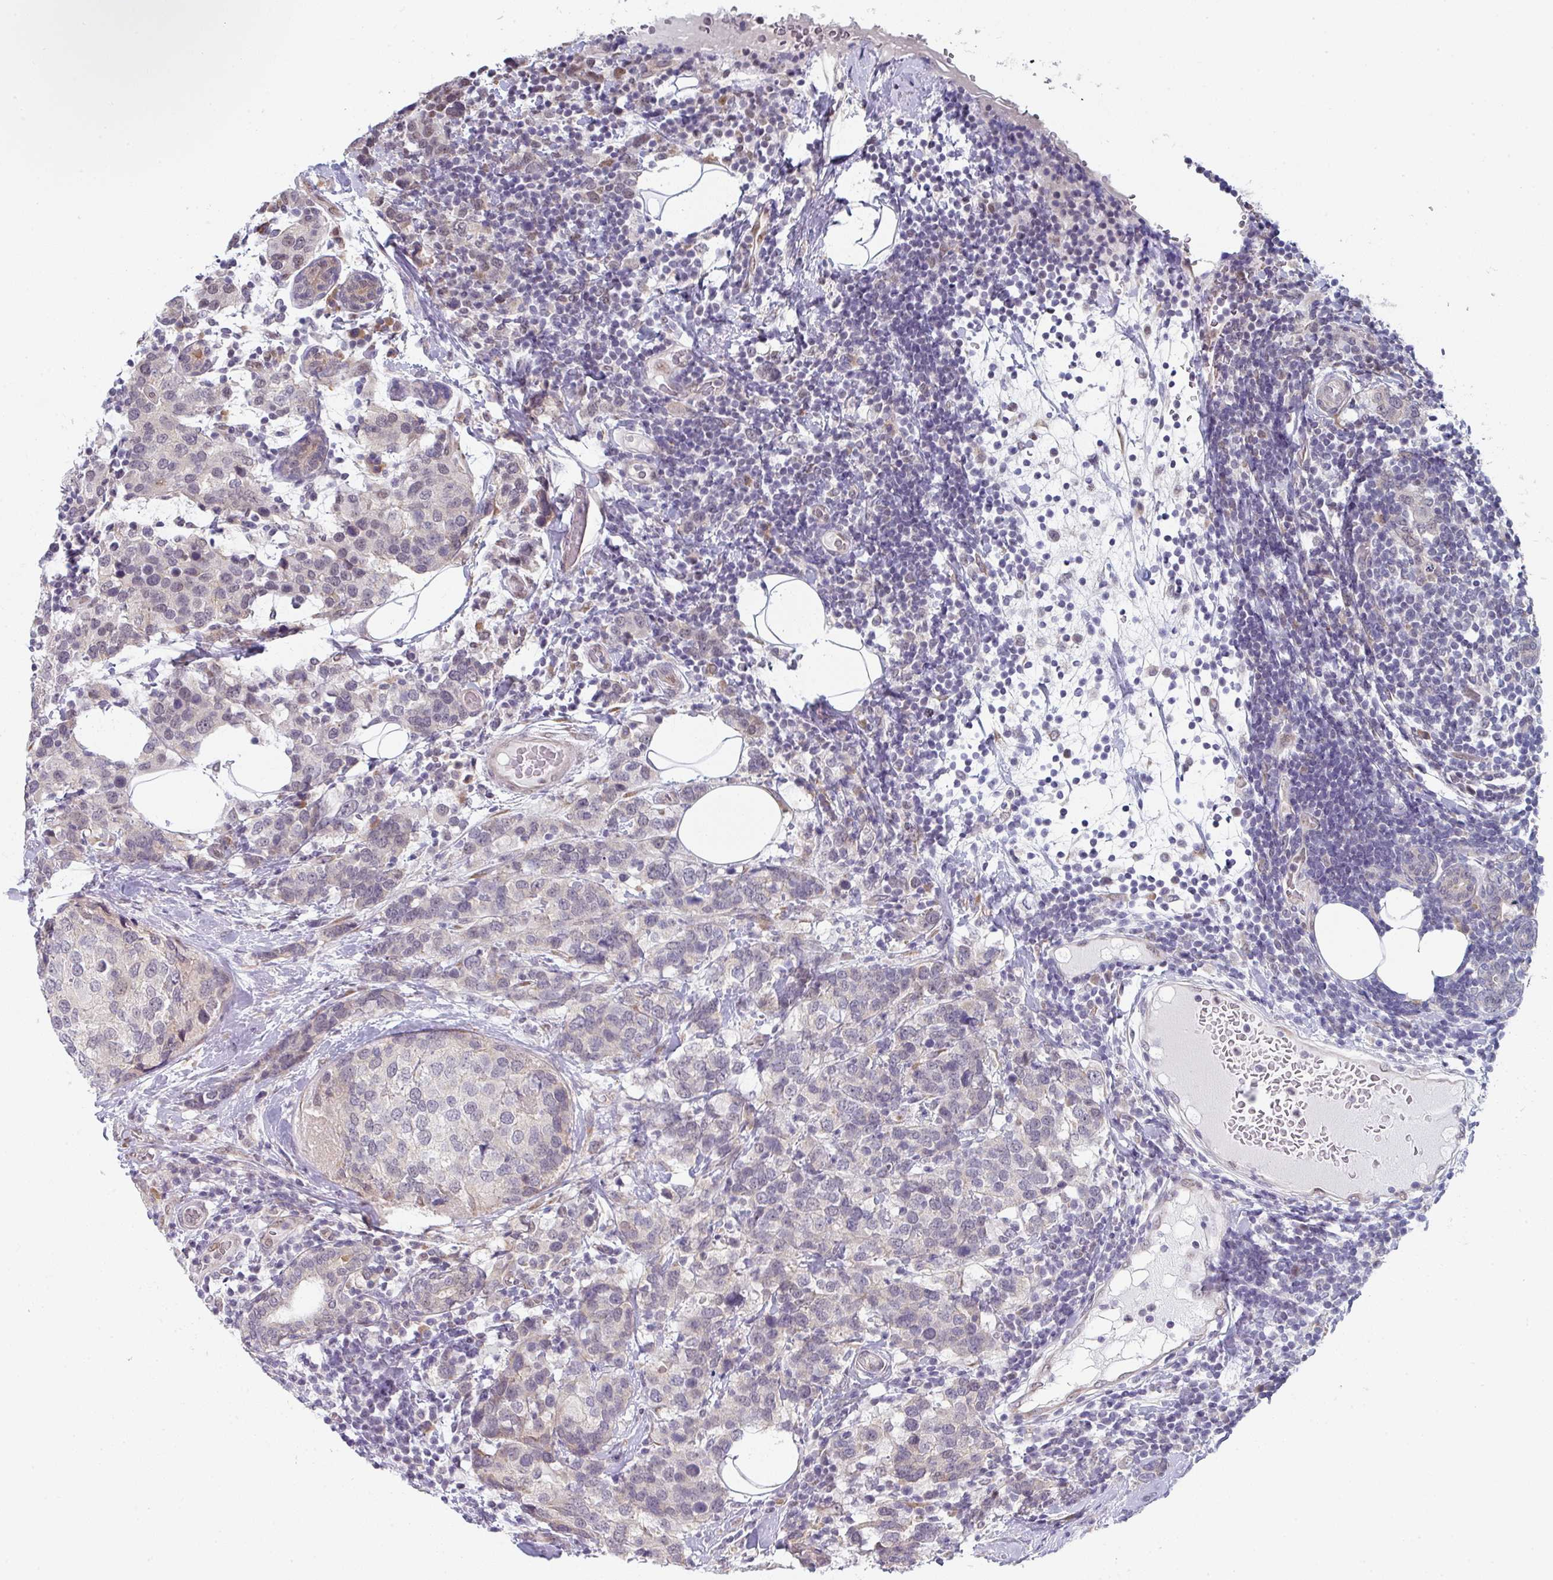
{"staining": {"intensity": "negative", "quantity": "none", "location": "none"}, "tissue": "breast cancer", "cell_type": "Tumor cells", "image_type": "cancer", "snomed": [{"axis": "morphology", "description": "Lobular carcinoma"}, {"axis": "topography", "description": "Breast"}], "caption": "Tumor cells are negative for brown protein staining in lobular carcinoma (breast). (DAB (3,3'-diaminobenzidine) immunohistochemistry (IHC) with hematoxylin counter stain).", "gene": "TMED5", "patient": {"sex": "female", "age": 59}}